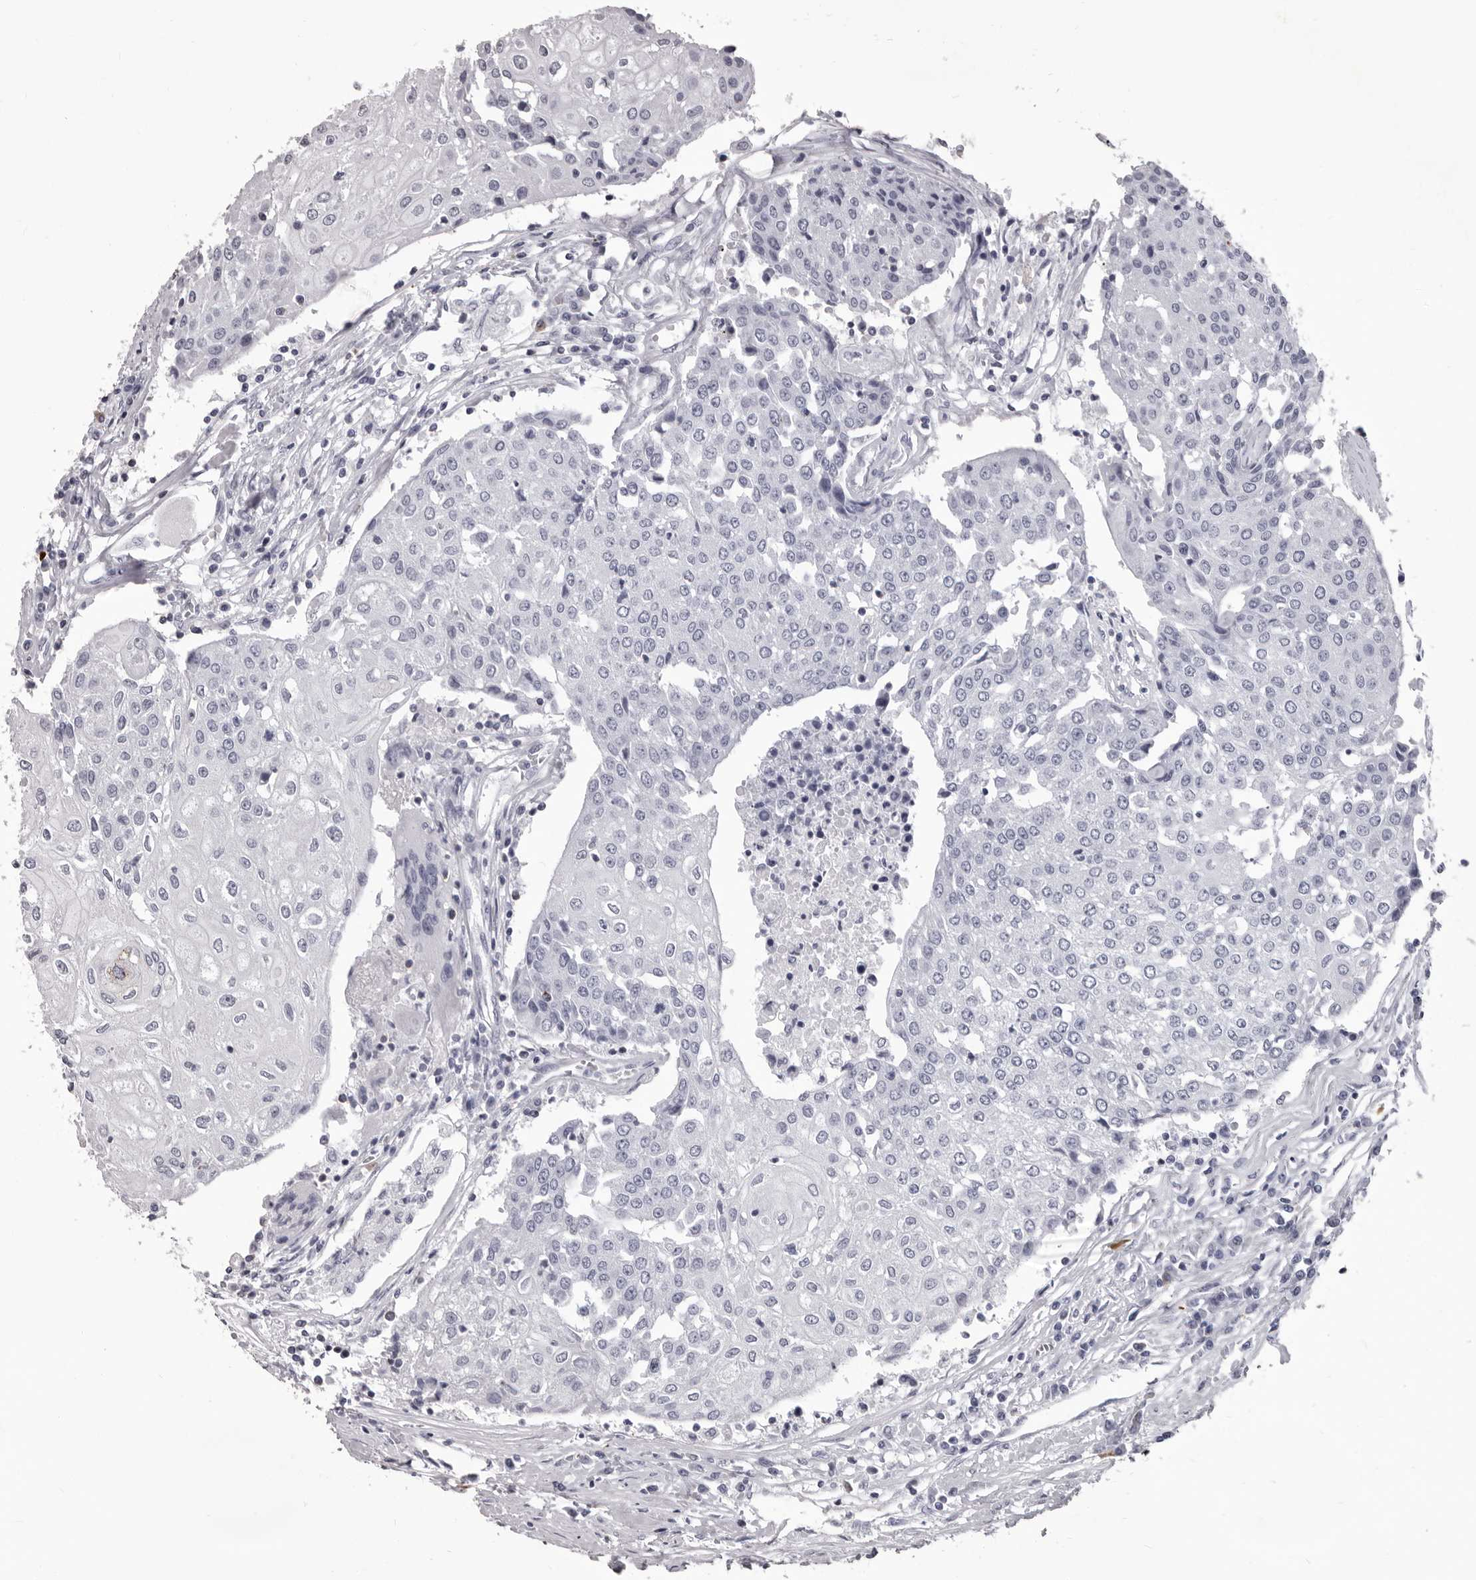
{"staining": {"intensity": "negative", "quantity": "none", "location": "none"}, "tissue": "urothelial cancer", "cell_type": "Tumor cells", "image_type": "cancer", "snomed": [{"axis": "morphology", "description": "Urothelial carcinoma, High grade"}, {"axis": "topography", "description": "Urinary bladder"}], "caption": "A micrograph of human high-grade urothelial carcinoma is negative for staining in tumor cells. Brightfield microscopy of immunohistochemistry (IHC) stained with DAB (brown) and hematoxylin (blue), captured at high magnification.", "gene": "GZMH", "patient": {"sex": "female", "age": 85}}